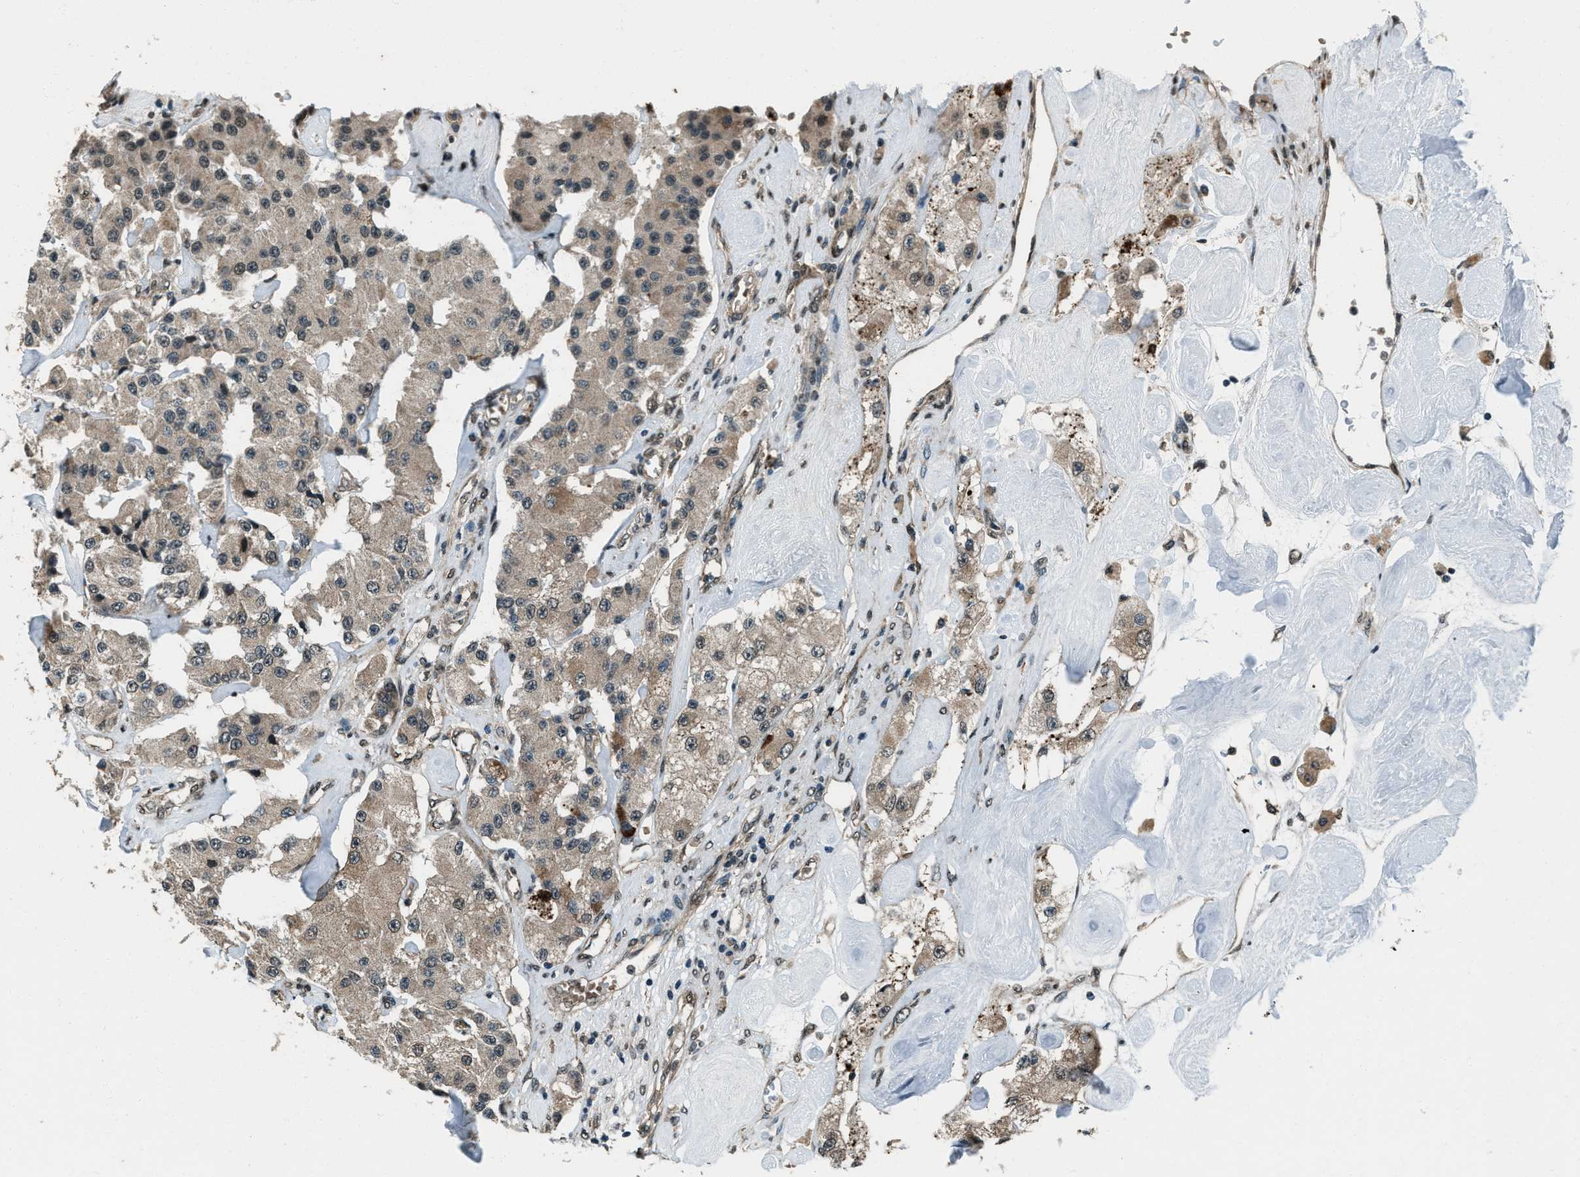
{"staining": {"intensity": "weak", "quantity": ">75%", "location": "cytoplasmic/membranous"}, "tissue": "carcinoid", "cell_type": "Tumor cells", "image_type": "cancer", "snomed": [{"axis": "morphology", "description": "Carcinoid, malignant, NOS"}, {"axis": "topography", "description": "Pancreas"}], "caption": "Immunohistochemical staining of human carcinoid demonstrates low levels of weak cytoplasmic/membranous staining in approximately >75% of tumor cells. The staining was performed using DAB (3,3'-diaminobenzidine), with brown indicating positive protein expression. Nuclei are stained blue with hematoxylin.", "gene": "SVIL", "patient": {"sex": "male", "age": 41}}